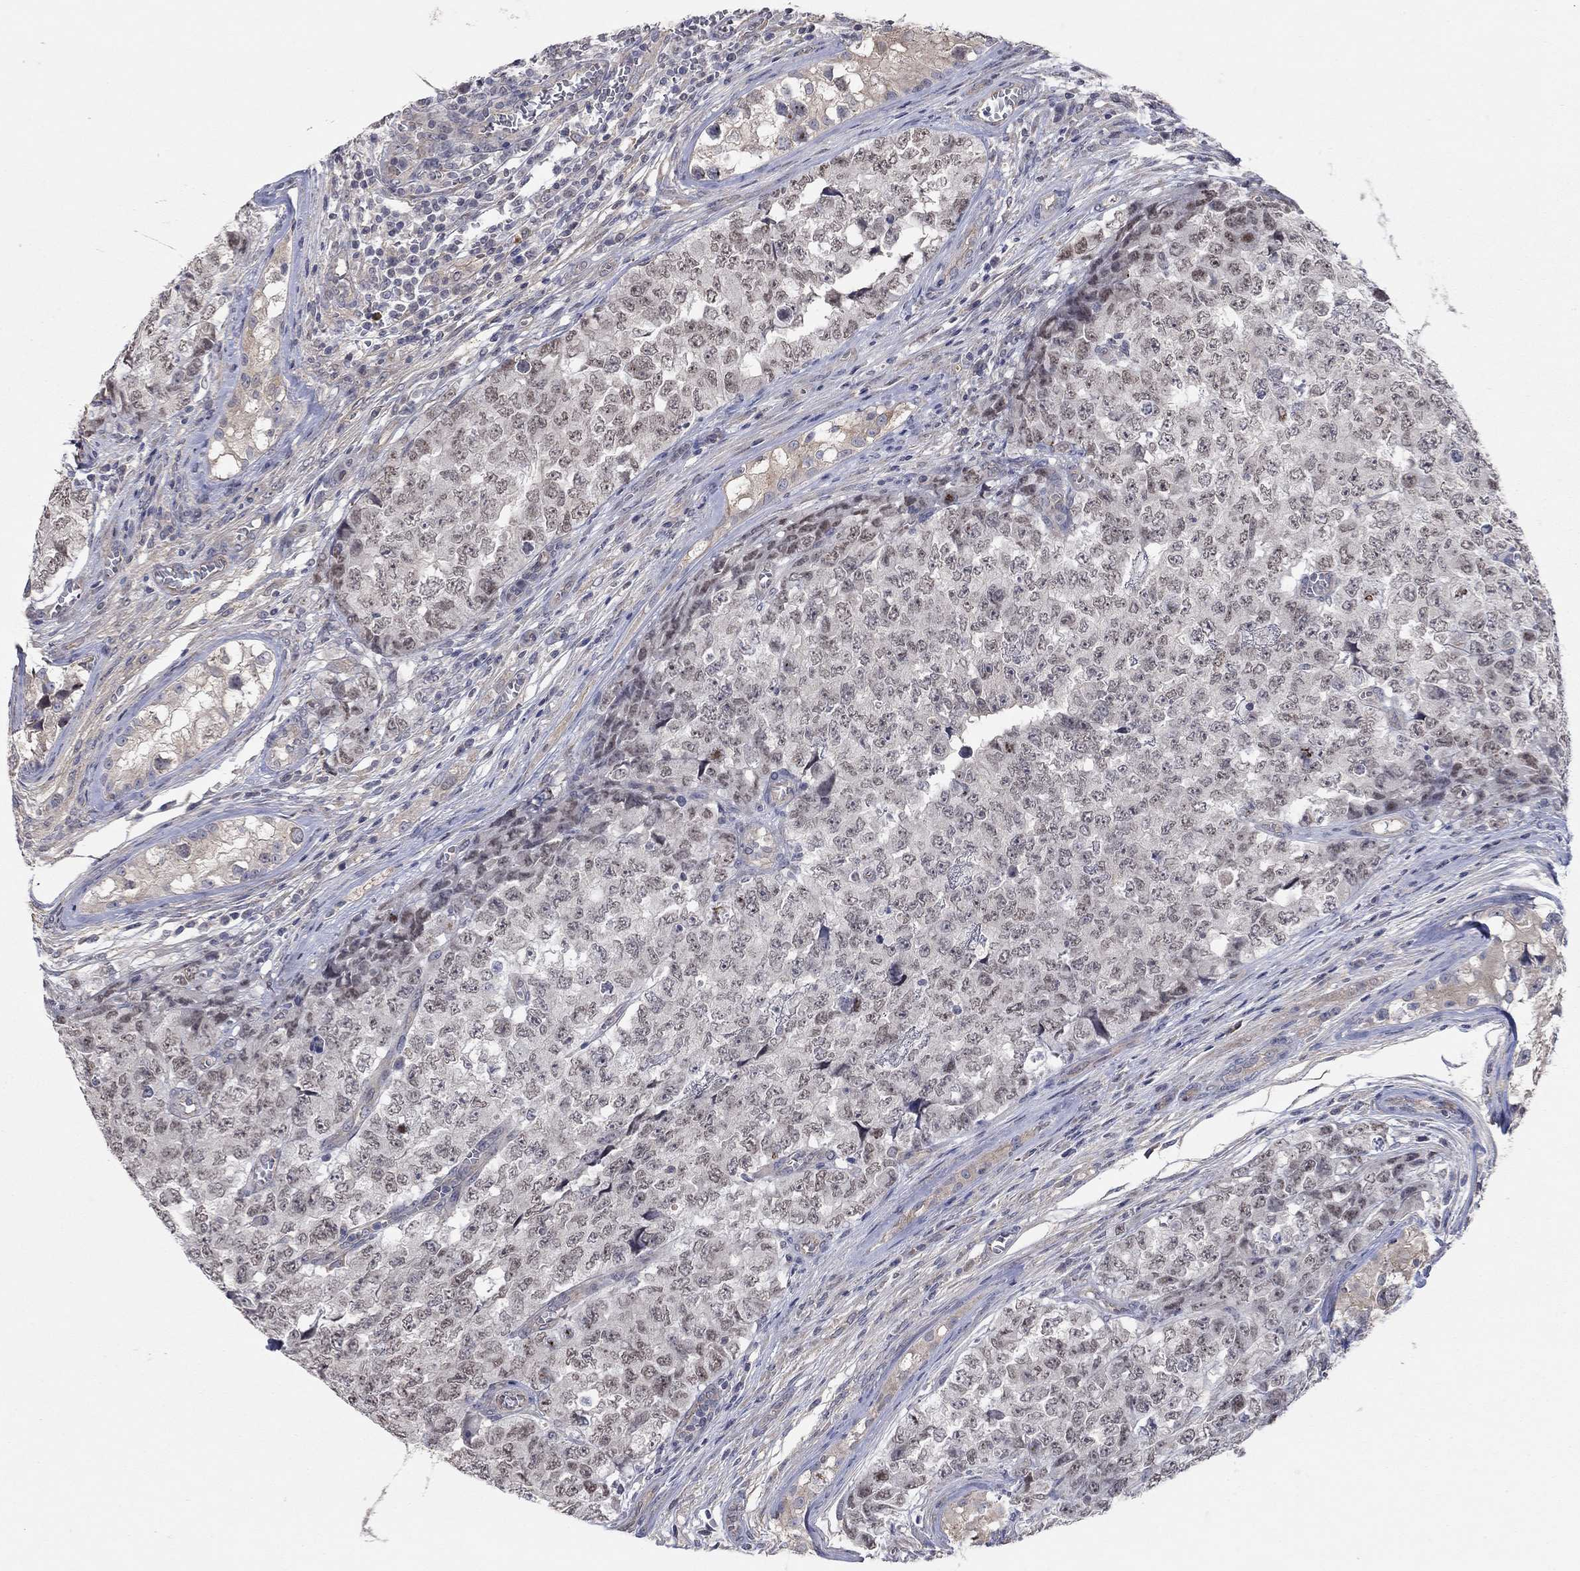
{"staining": {"intensity": "negative", "quantity": "none", "location": "none"}, "tissue": "testis cancer", "cell_type": "Tumor cells", "image_type": "cancer", "snomed": [{"axis": "morphology", "description": "Carcinoma, Embryonal, NOS"}, {"axis": "topography", "description": "Testis"}], "caption": "Protein analysis of testis embryonal carcinoma reveals no significant positivity in tumor cells.", "gene": "WASF3", "patient": {"sex": "male", "age": 23}}